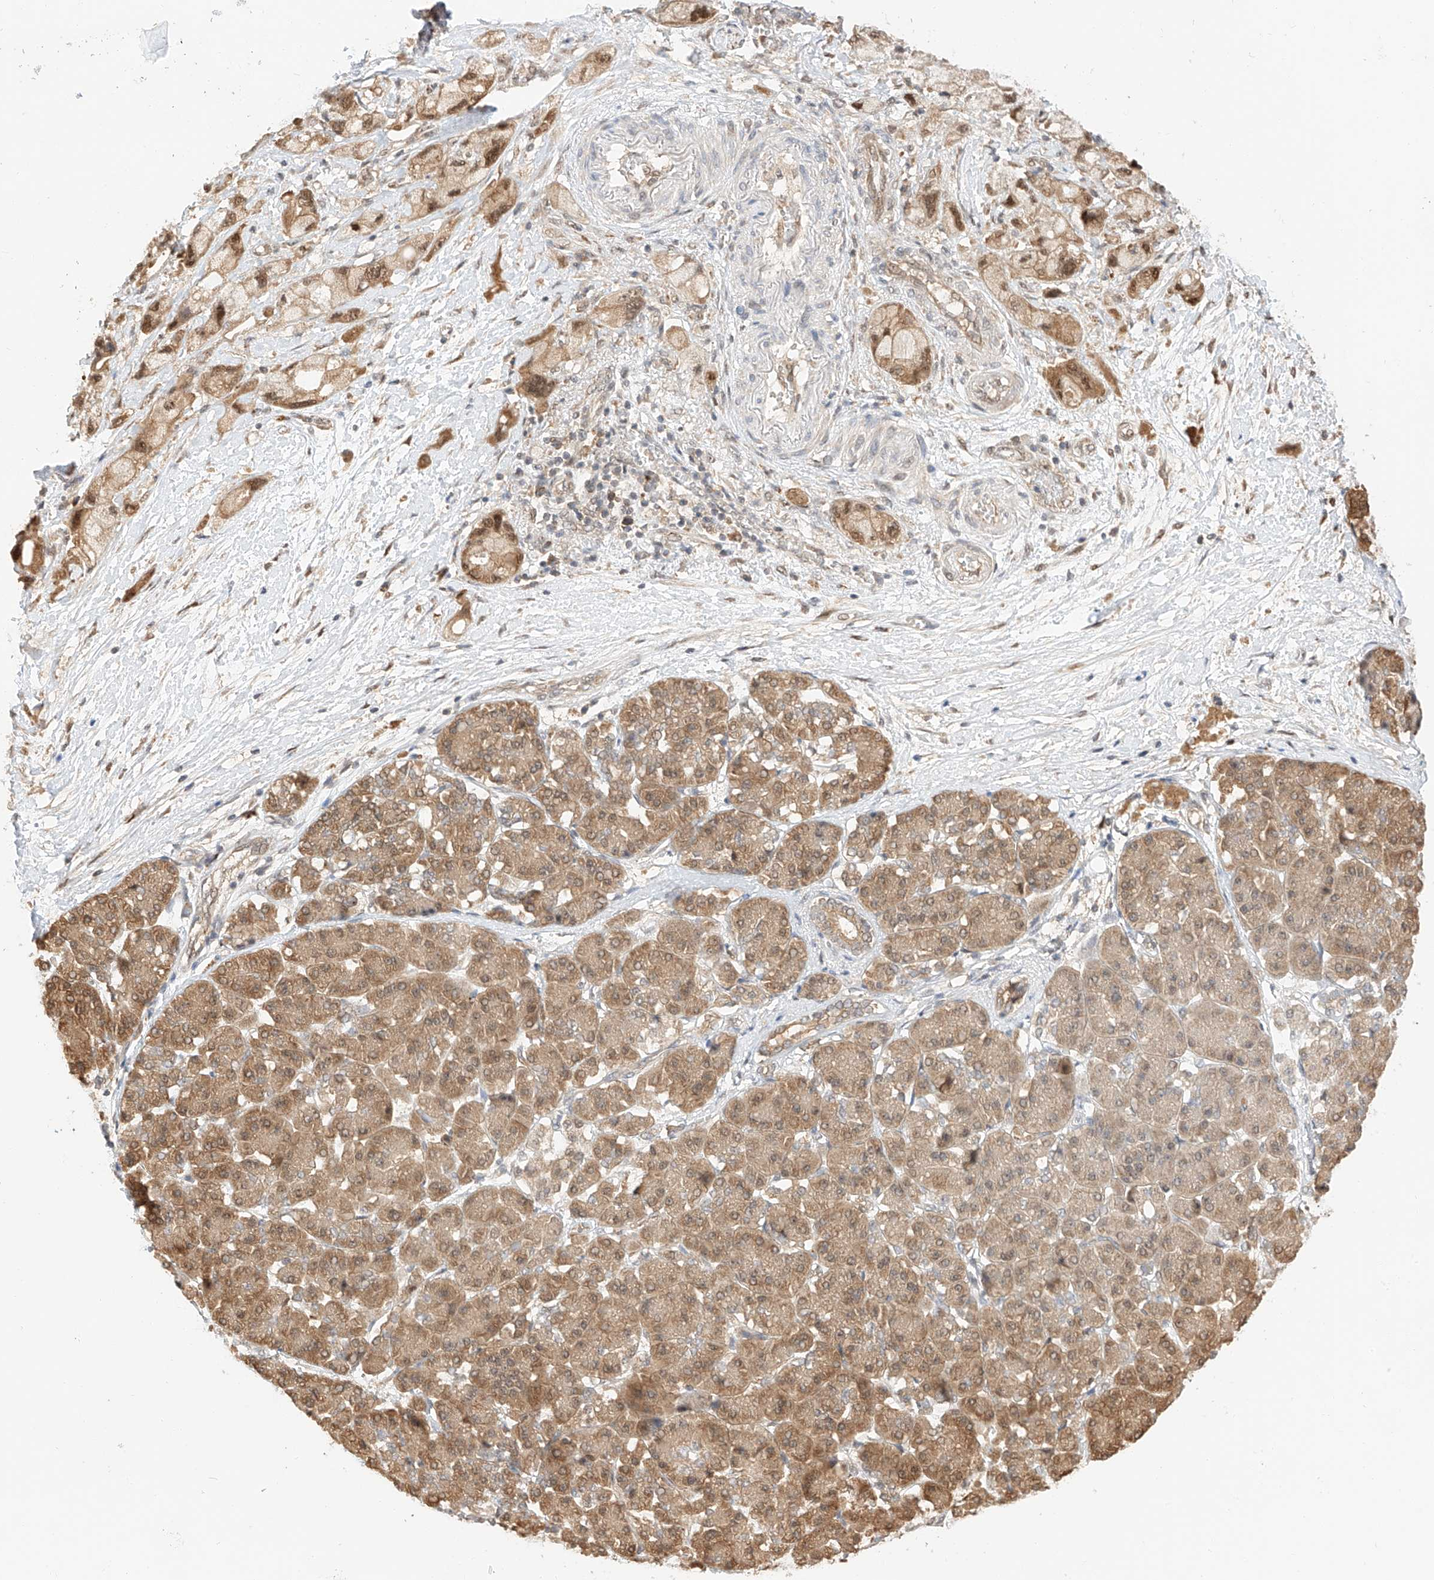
{"staining": {"intensity": "moderate", "quantity": ">75%", "location": "cytoplasmic/membranous,nuclear"}, "tissue": "pancreatic cancer", "cell_type": "Tumor cells", "image_type": "cancer", "snomed": [{"axis": "morphology", "description": "Normal tissue, NOS"}, {"axis": "morphology", "description": "Adenocarcinoma, NOS"}, {"axis": "topography", "description": "Pancreas"}], "caption": "This is a photomicrograph of immunohistochemistry (IHC) staining of pancreatic cancer, which shows moderate expression in the cytoplasmic/membranous and nuclear of tumor cells.", "gene": "EIF4H", "patient": {"sex": "female", "age": 68}}